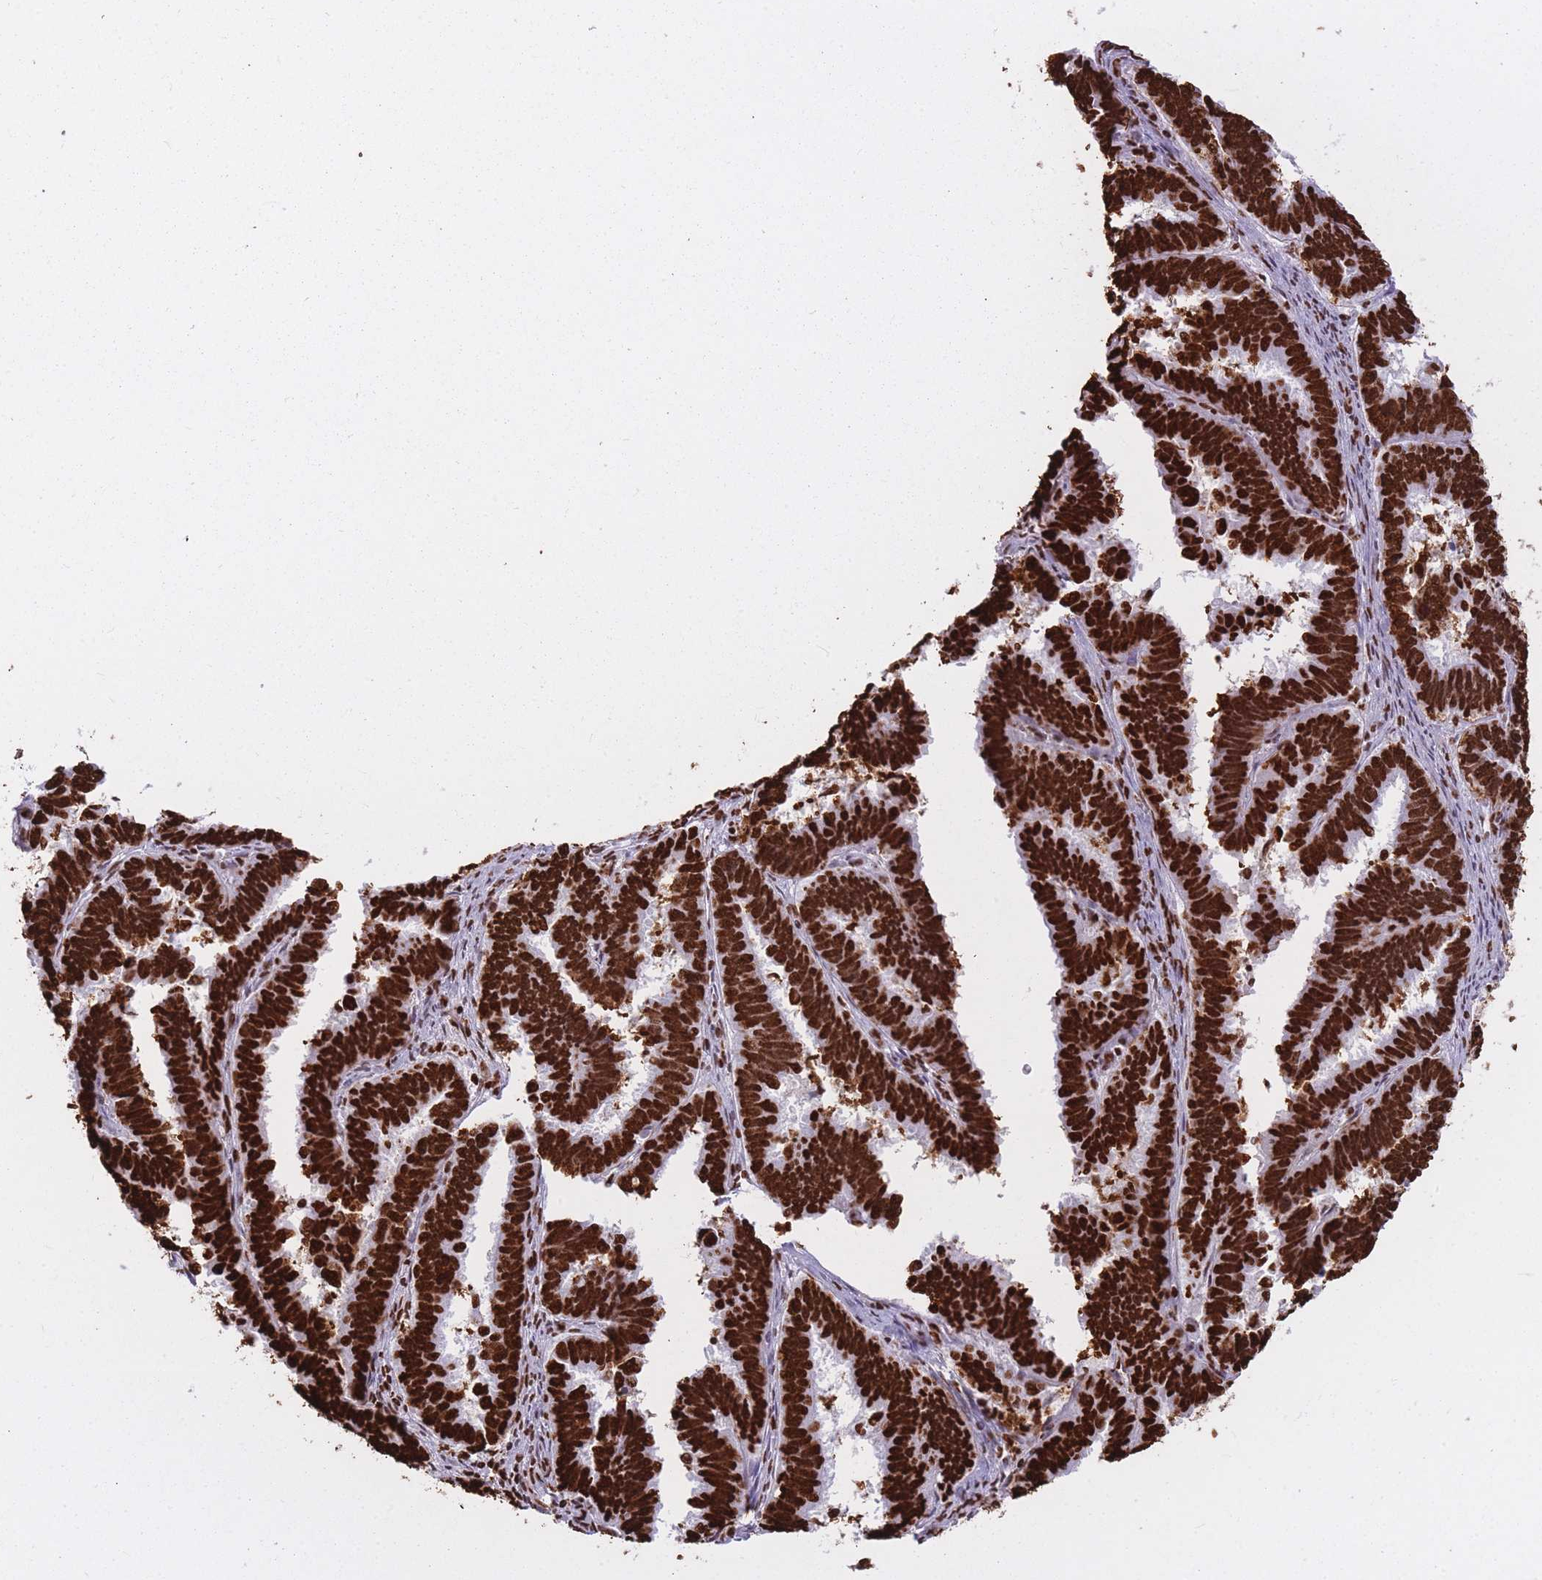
{"staining": {"intensity": "strong", "quantity": ">75%", "location": "nuclear"}, "tissue": "endometrial cancer", "cell_type": "Tumor cells", "image_type": "cancer", "snomed": [{"axis": "morphology", "description": "Adenocarcinoma, NOS"}, {"axis": "topography", "description": "Endometrium"}], "caption": "Protein analysis of endometrial cancer (adenocarcinoma) tissue shows strong nuclear positivity in about >75% of tumor cells.", "gene": "HNRNPUL1", "patient": {"sex": "female", "age": 75}}